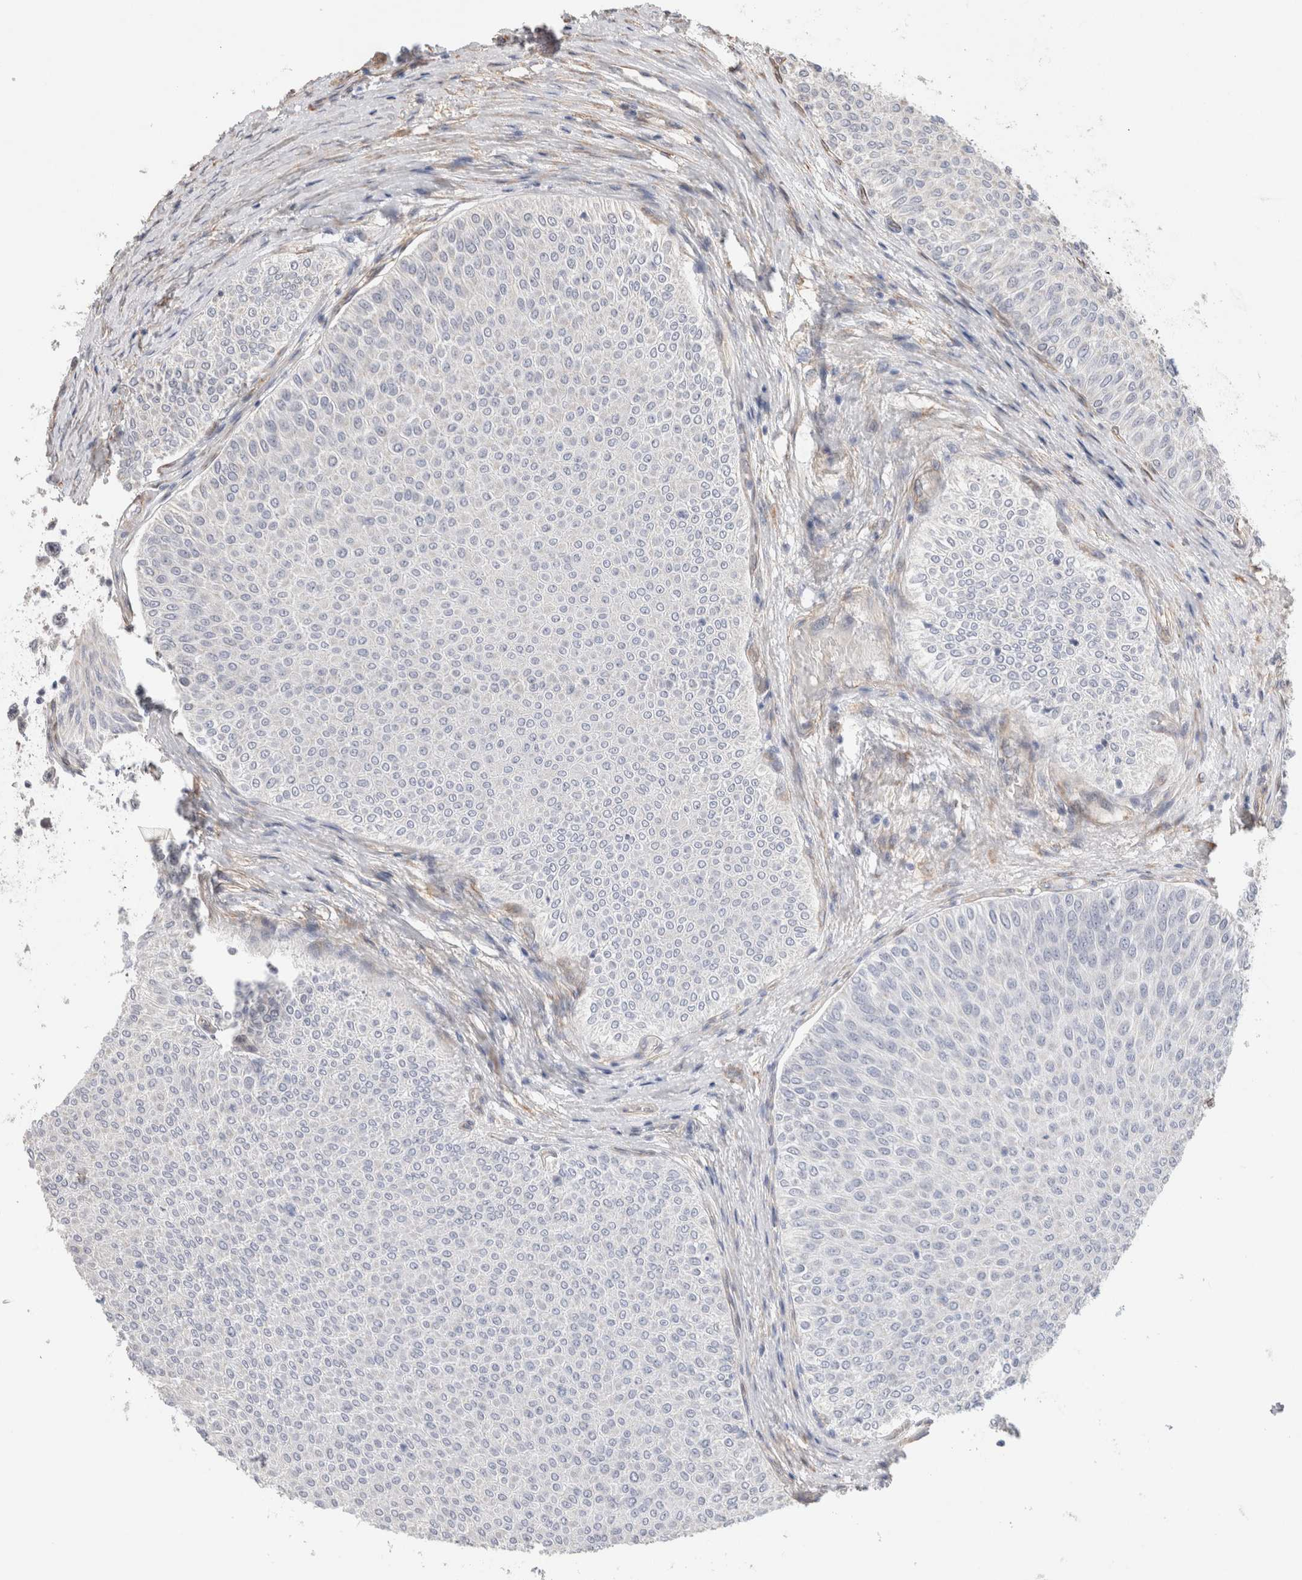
{"staining": {"intensity": "negative", "quantity": "none", "location": "none"}, "tissue": "urothelial cancer", "cell_type": "Tumor cells", "image_type": "cancer", "snomed": [{"axis": "morphology", "description": "Urothelial carcinoma, Low grade"}, {"axis": "topography", "description": "Urinary bladder"}], "caption": "The histopathology image exhibits no significant expression in tumor cells of urothelial cancer.", "gene": "CAAP1", "patient": {"sex": "male", "age": 78}}